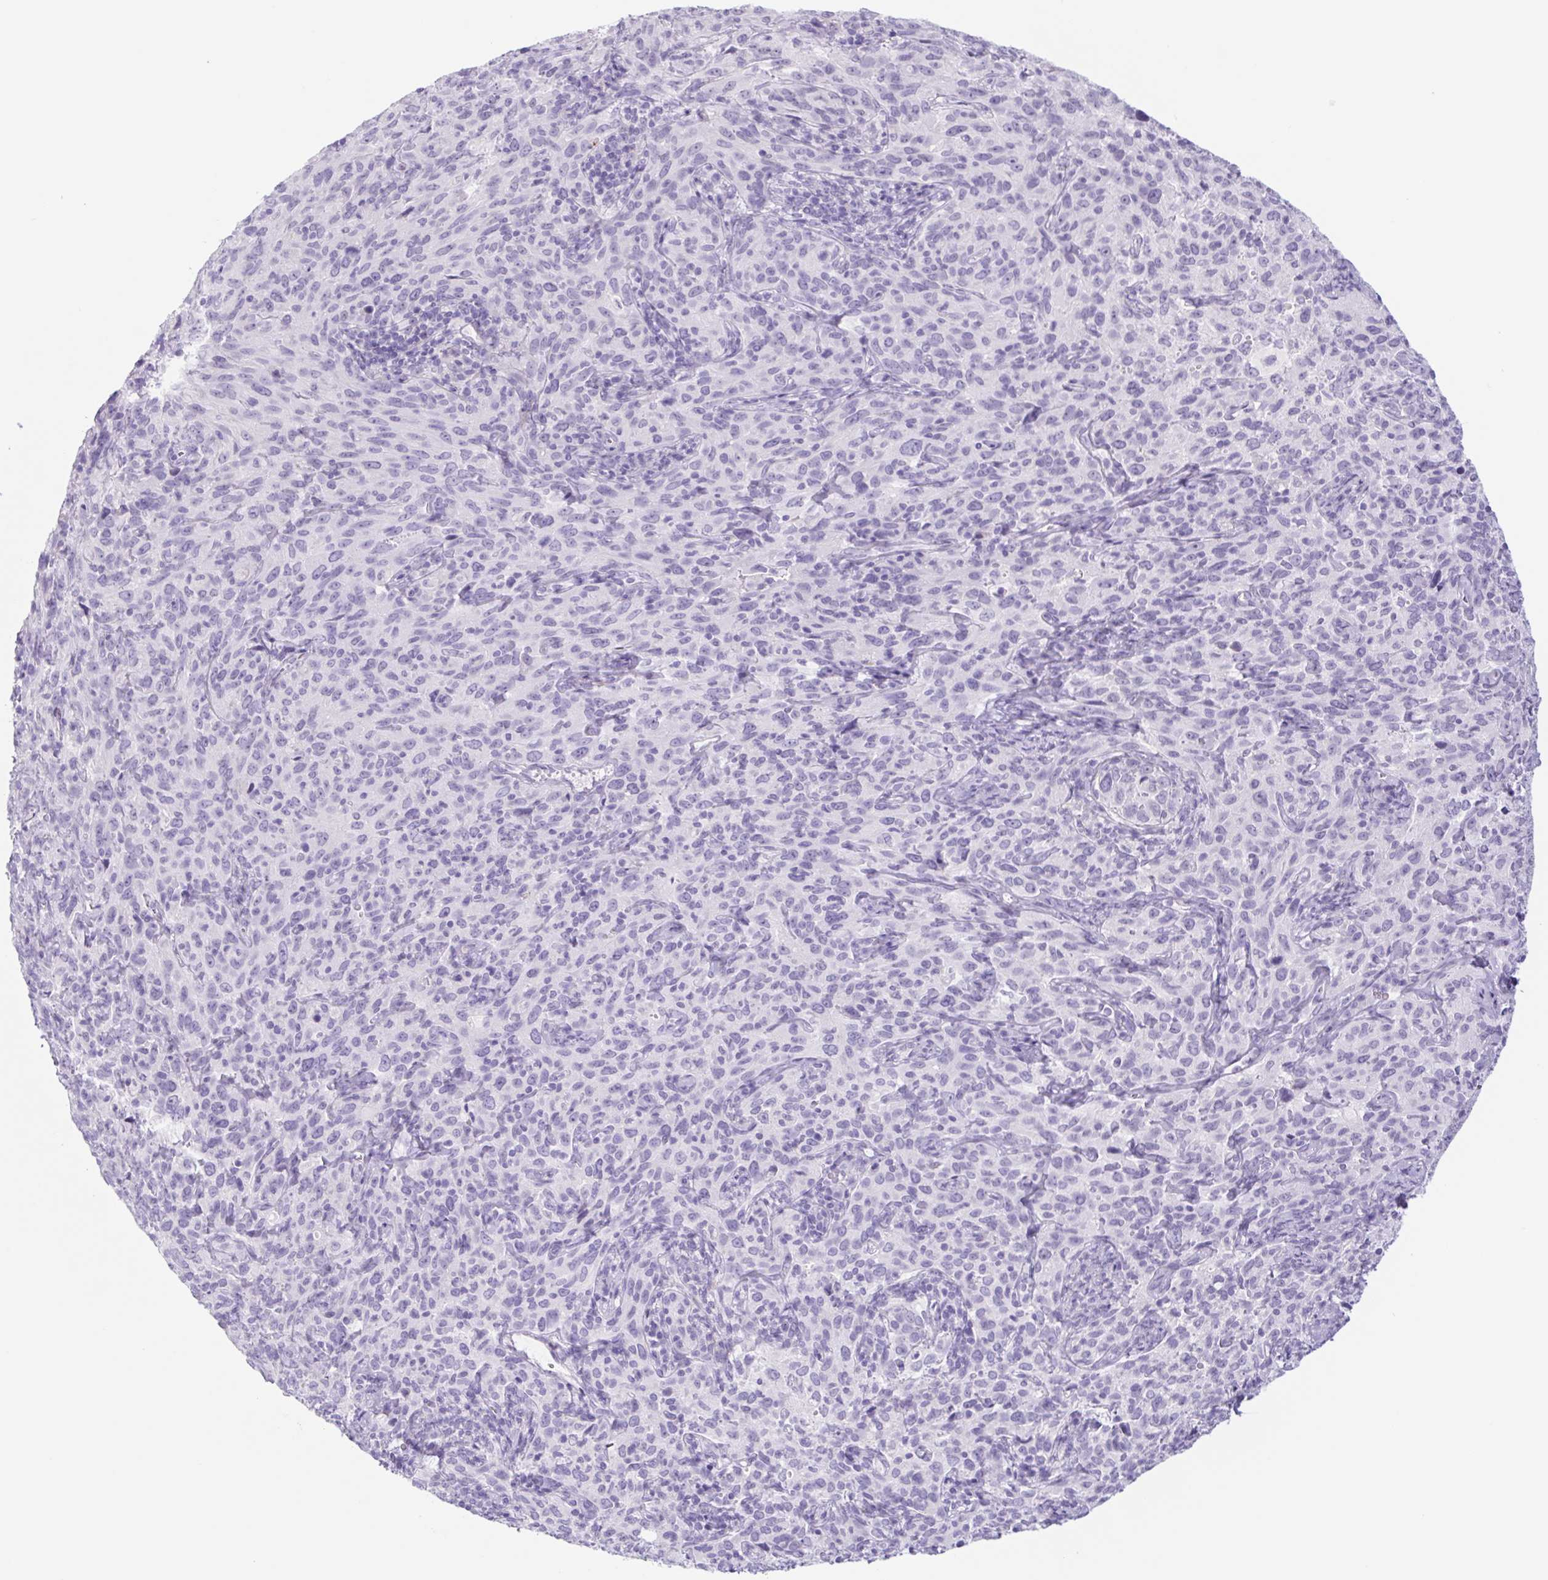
{"staining": {"intensity": "negative", "quantity": "none", "location": "none"}, "tissue": "cervical cancer", "cell_type": "Tumor cells", "image_type": "cancer", "snomed": [{"axis": "morphology", "description": "Squamous cell carcinoma, NOS"}, {"axis": "topography", "description": "Cervix"}], "caption": "Immunohistochemistry (IHC) photomicrograph of human cervical cancer (squamous cell carcinoma) stained for a protein (brown), which demonstrates no positivity in tumor cells.", "gene": "CYP21A2", "patient": {"sex": "female", "age": 51}}